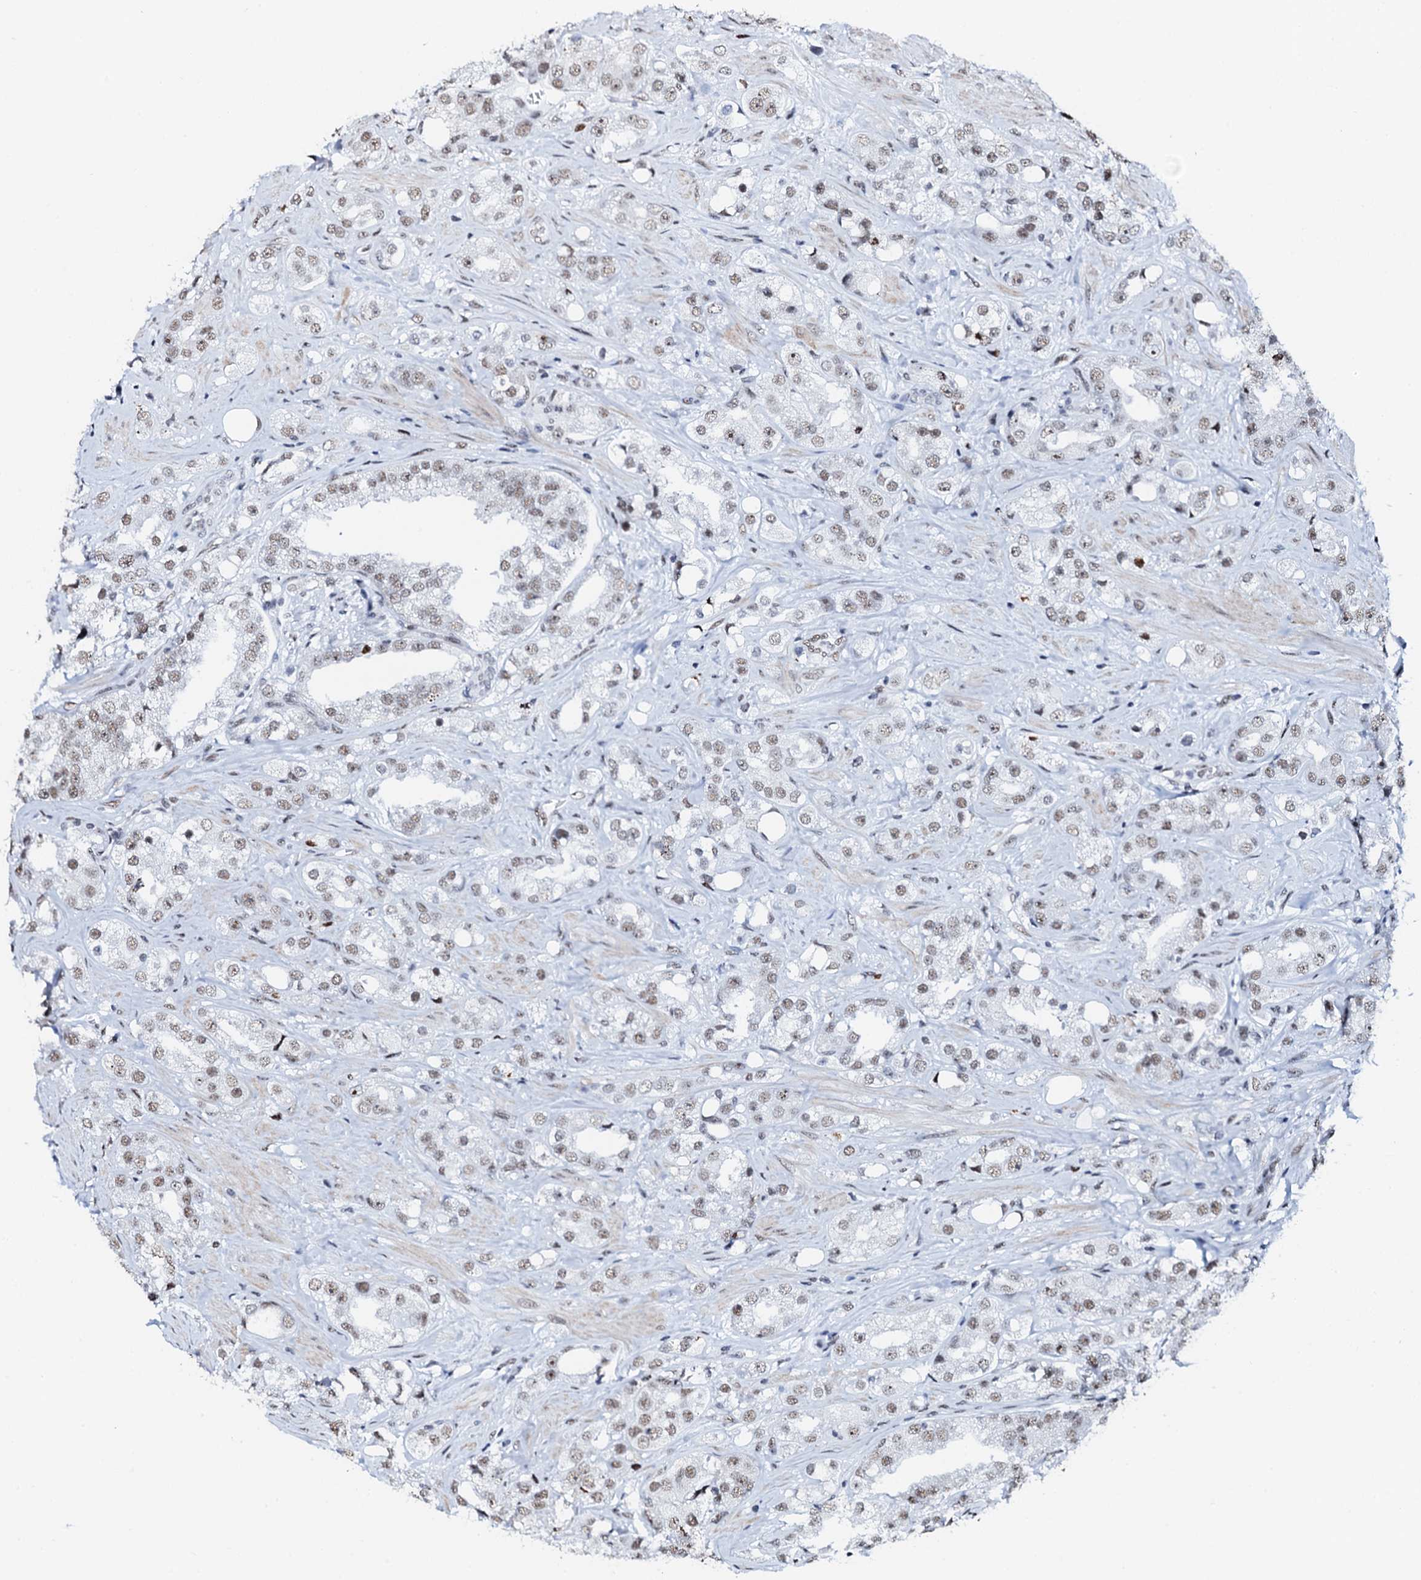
{"staining": {"intensity": "weak", "quantity": ">75%", "location": "nuclear"}, "tissue": "prostate cancer", "cell_type": "Tumor cells", "image_type": "cancer", "snomed": [{"axis": "morphology", "description": "Adenocarcinoma, NOS"}, {"axis": "topography", "description": "Prostate"}], "caption": "Protein expression by IHC displays weak nuclear staining in approximately >75% of tumor cells in adenocarcinoma (prostate).", "gene": "NKAPD1", "patient": {"sex": "male", "age": 79}}